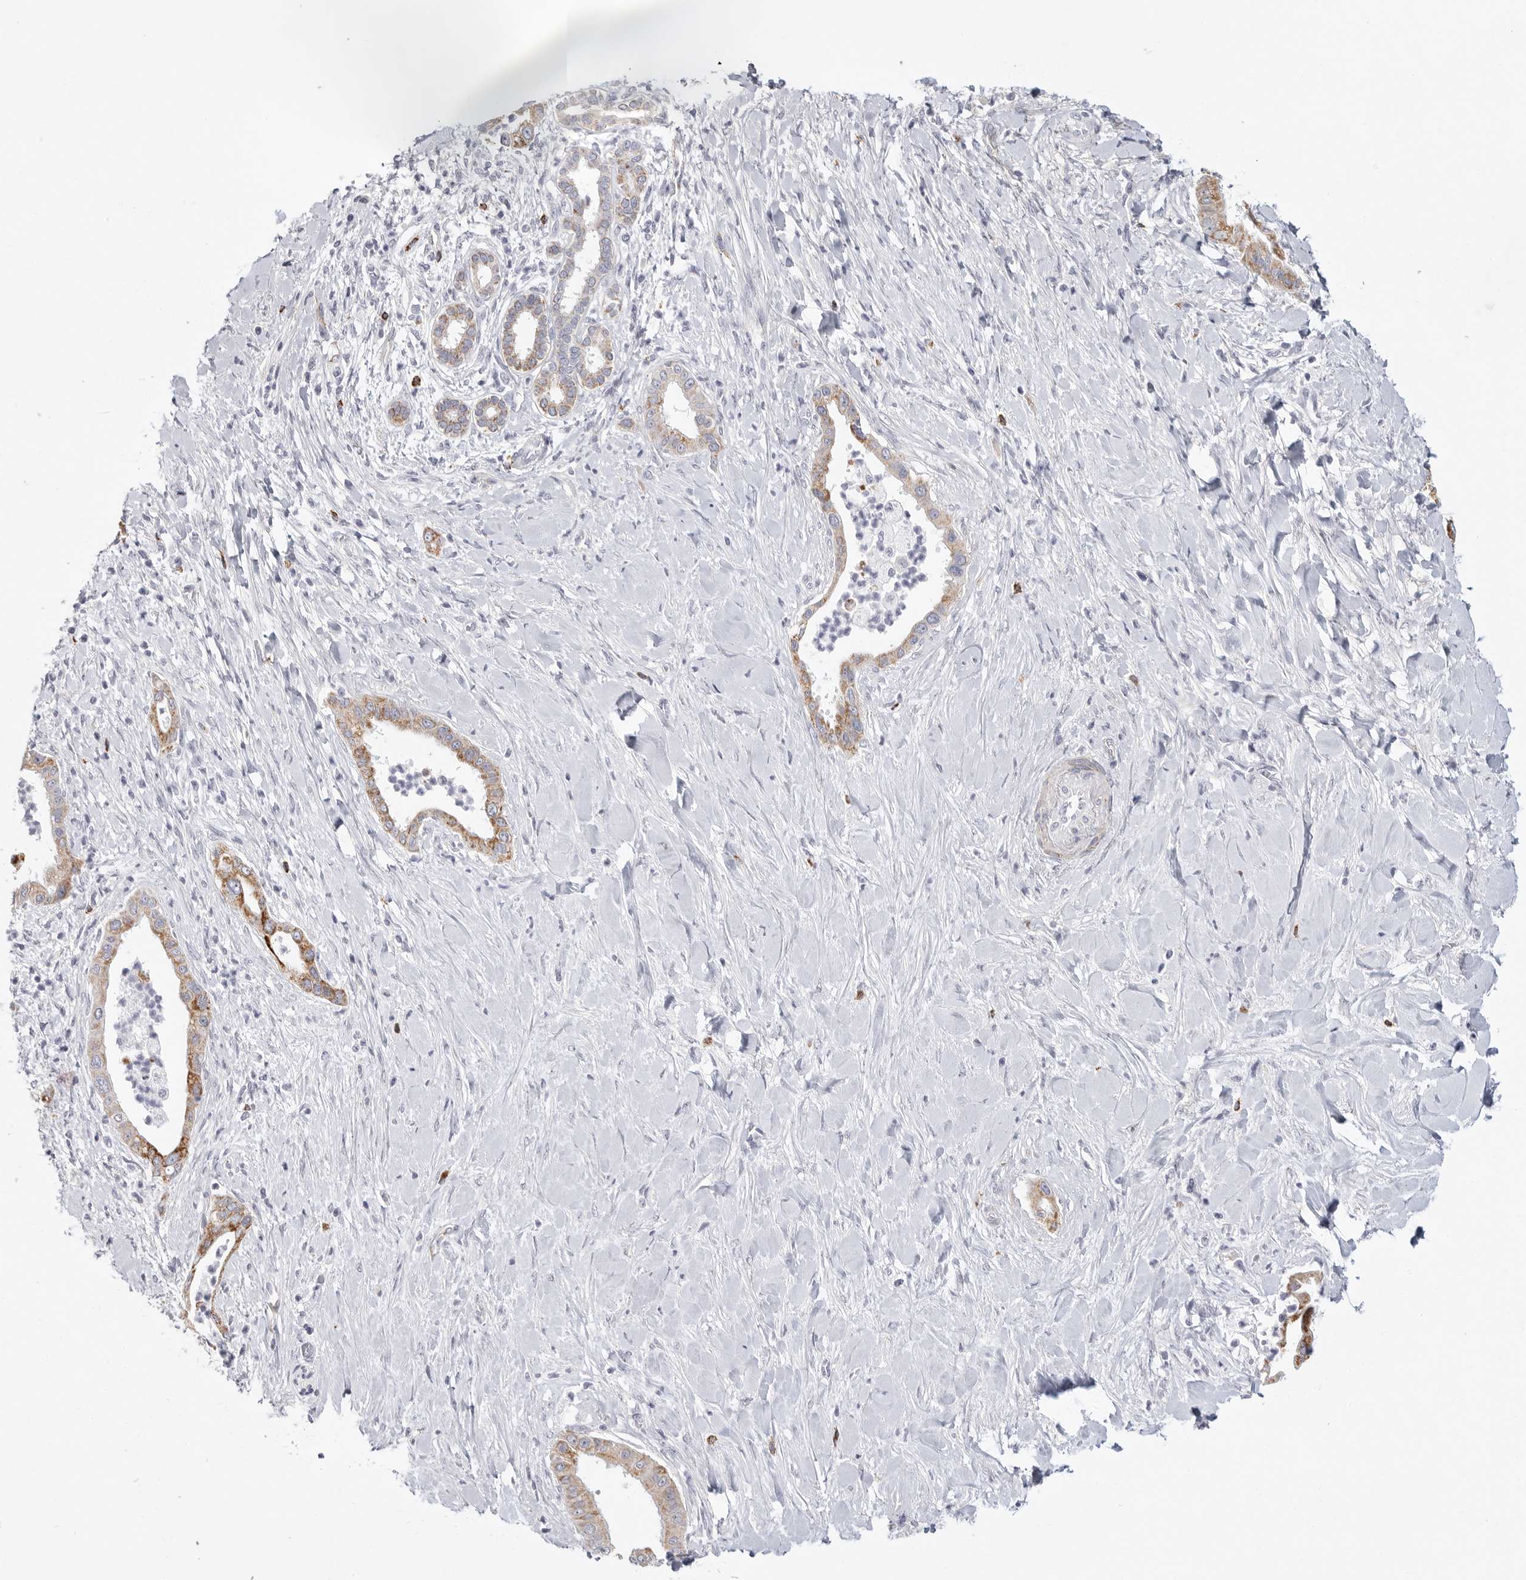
{"staining": {"intensity": "moderate", "quantity": ">75%", "location": "cytoplasmic/membranous"}, "tissue": "liver cancer", "cell_type": "Tumor cells", "image_type": "cancer", "snomed": [{"axis": "morphology", "description": "Cholangiocarcinoma"}, {"axis": "topography", "description": "Liver"}], "caption": "Immunohistochemistry (IHC) of liver cancer (cholangiocarcinoma) displays medium levels of moderate cytoplasmic/membranous staining in about >75% of tumor cells.", "gene": "ELP3", "patient": {"sex": "female", "age": 54}}